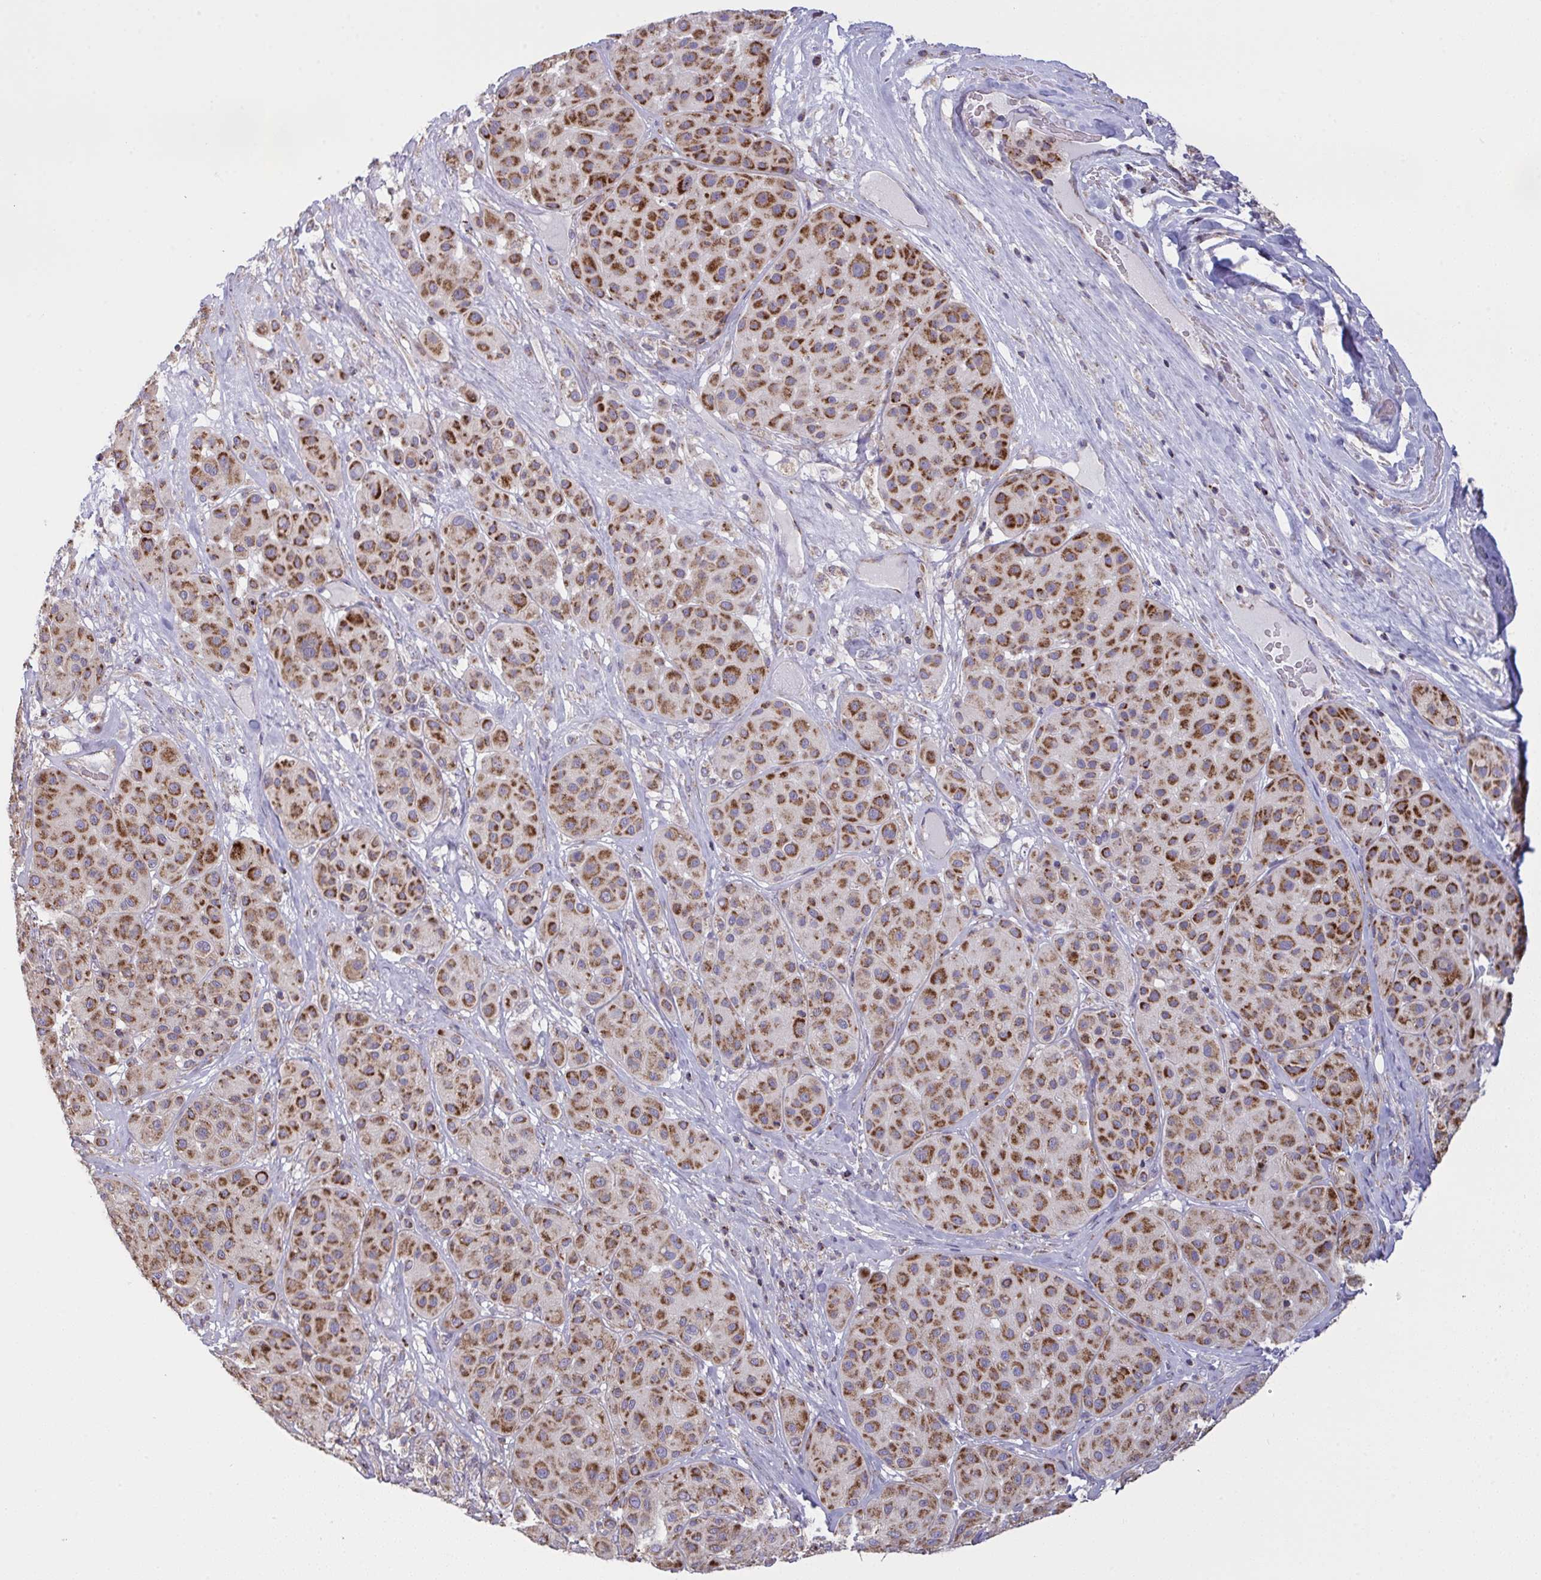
{"staining": {"intensity": "strong", "quantity": ">75%", "location": "cytoplasmic/membranous"}, "tissue": "melanoma", "cell_type": "Tumor cells", "image_type": "cancer", "snomed": [{"axis": "morphology", "description": "Malignant melanoma, Metastatic site"}, {"axis": "topography", "description": "Smooth muscle"}], "caption": "Melanoma stained with a brown dye displays strong cytoplasmic/membranous positive staining in approximately >75% of tumor cells.", "gene": "MICOS10", "patient": {"sex": "male", "age": 41}}